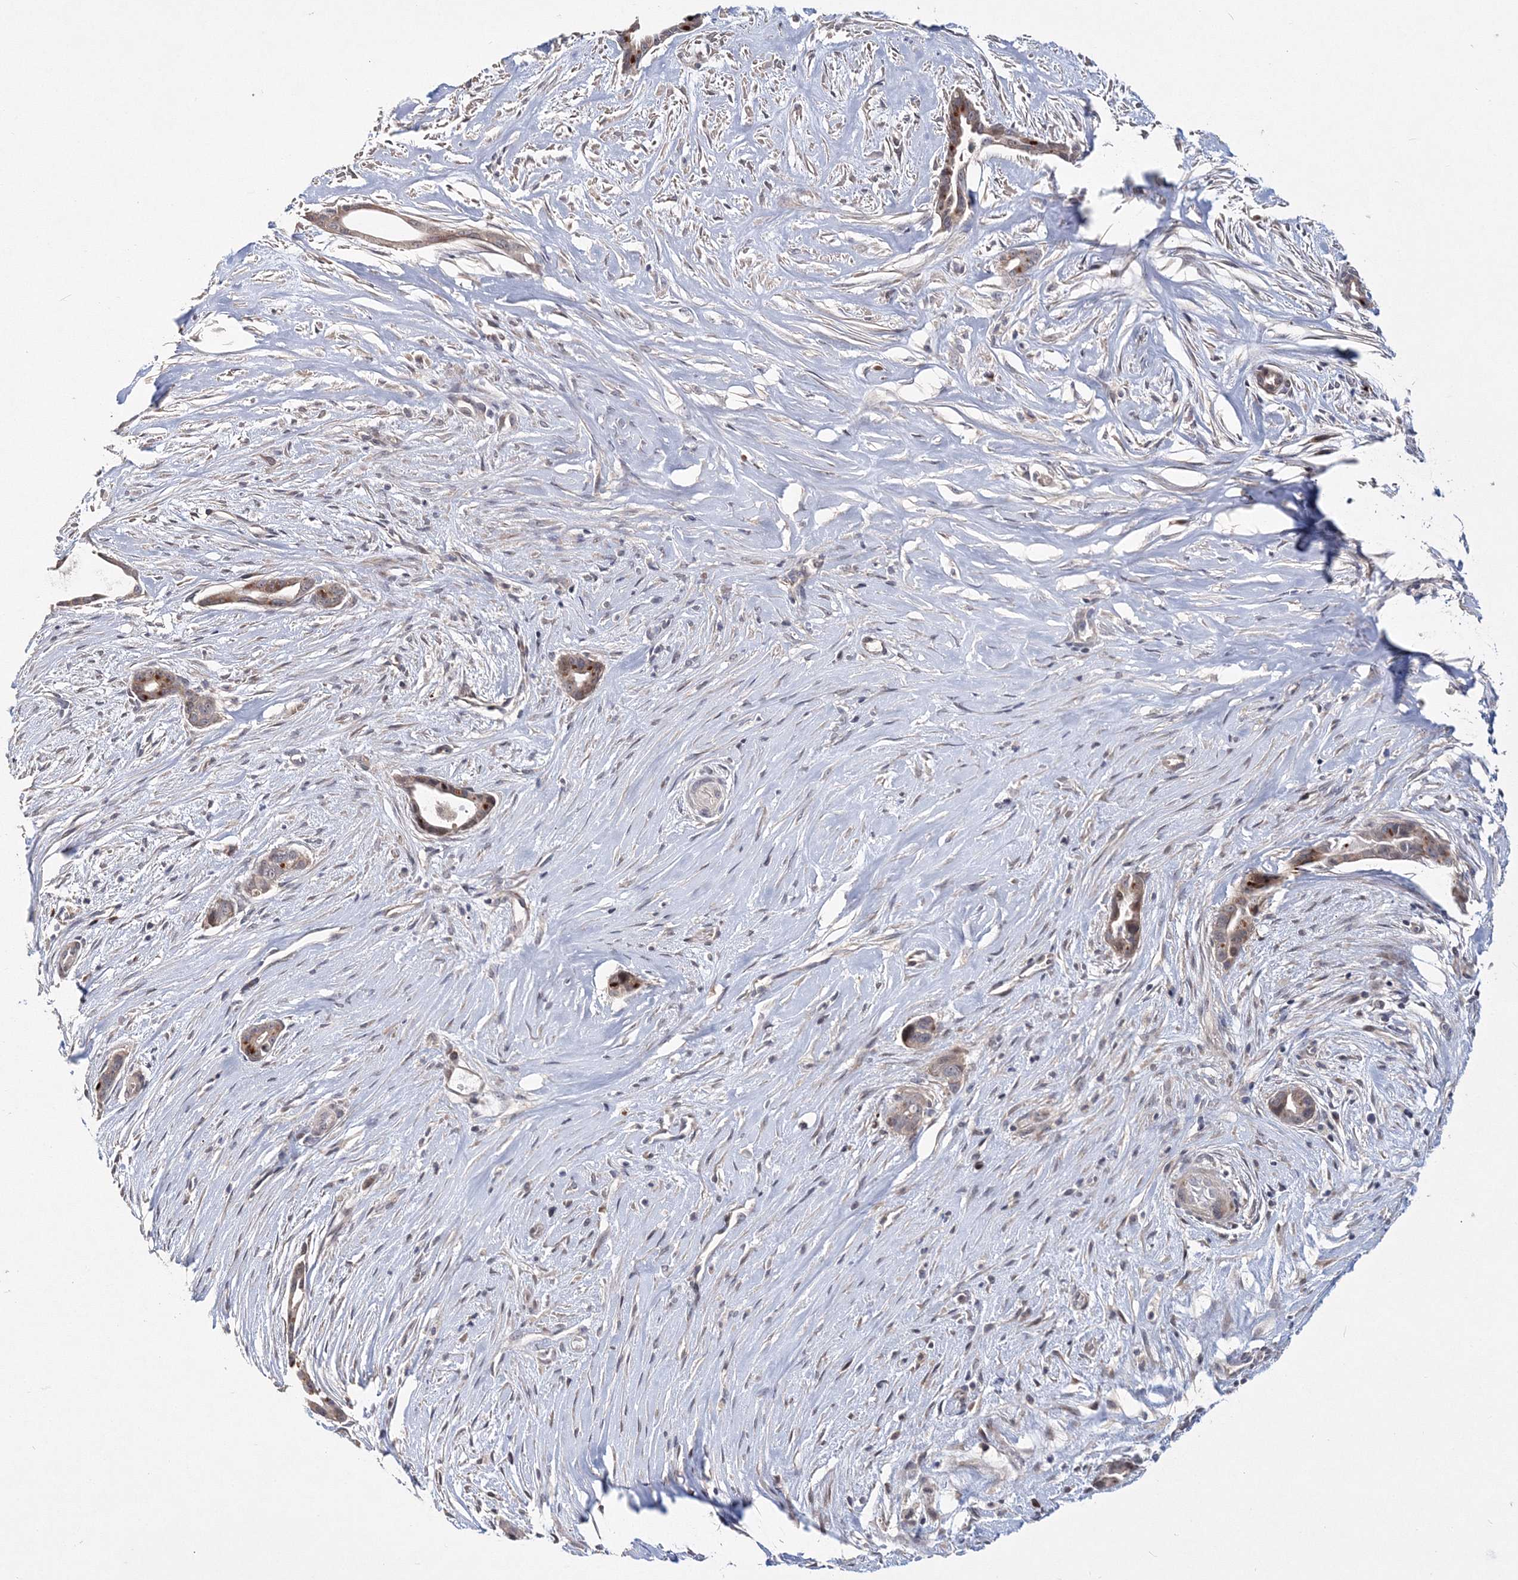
{"staining": {"intensity": "strong", "quantity": "25%-75%", "location": "cytoplasmic/membranous"}, "tissue": "liver cancer", "cell_type": "Tumor cells", "image_type": "cancer", "snomed": [{"axis": "morphology", "description": "Cholangiocarcinoma"}, {"axis": "topography", "description": "Liver"}], "caption": "Protein staining displays strong cytoplasmic/membranous staining in approximately 25%-75% of tumor cells in liver cholangiocarcinoma.", "gene": "GJB5", "patient": {"sex": "female", "age": 55}}